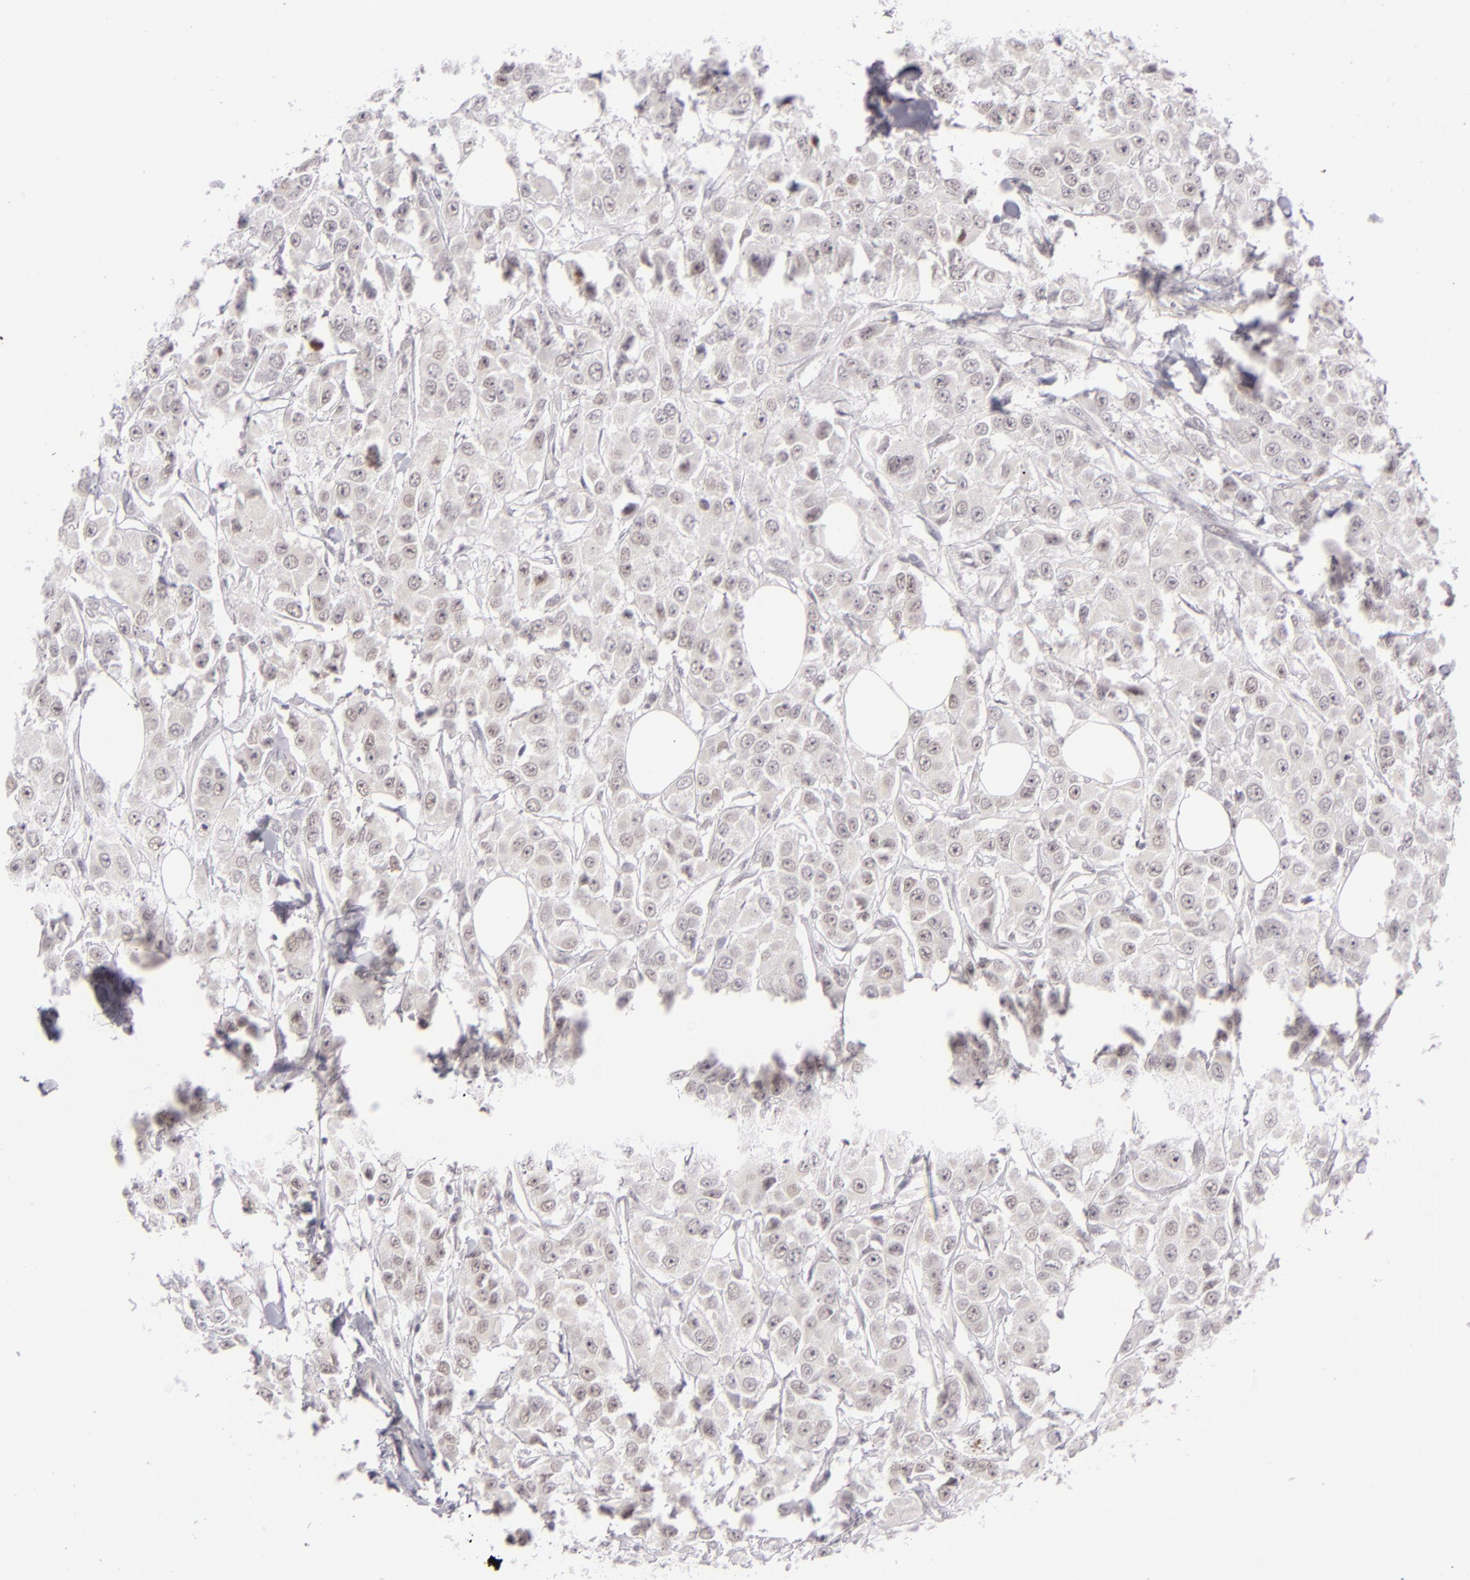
{"staining": {"intensity": "negative", "quantity": "none", "location": "none"}, "tissue": "breast cancer", "cell_type": "Tumor cells", "image_type": "cancer", "snomed": [{"axis": "morphology", "description": "Duct carcinoma"}, {"axis": "topography", "description": "Breast"}], "caption": "This is an IHC image of human intraductal carcinoma (breast). There is no expression in tumor cells.", "gene": "ZNF205", "patient": {"sex": "female", "age": 58}}